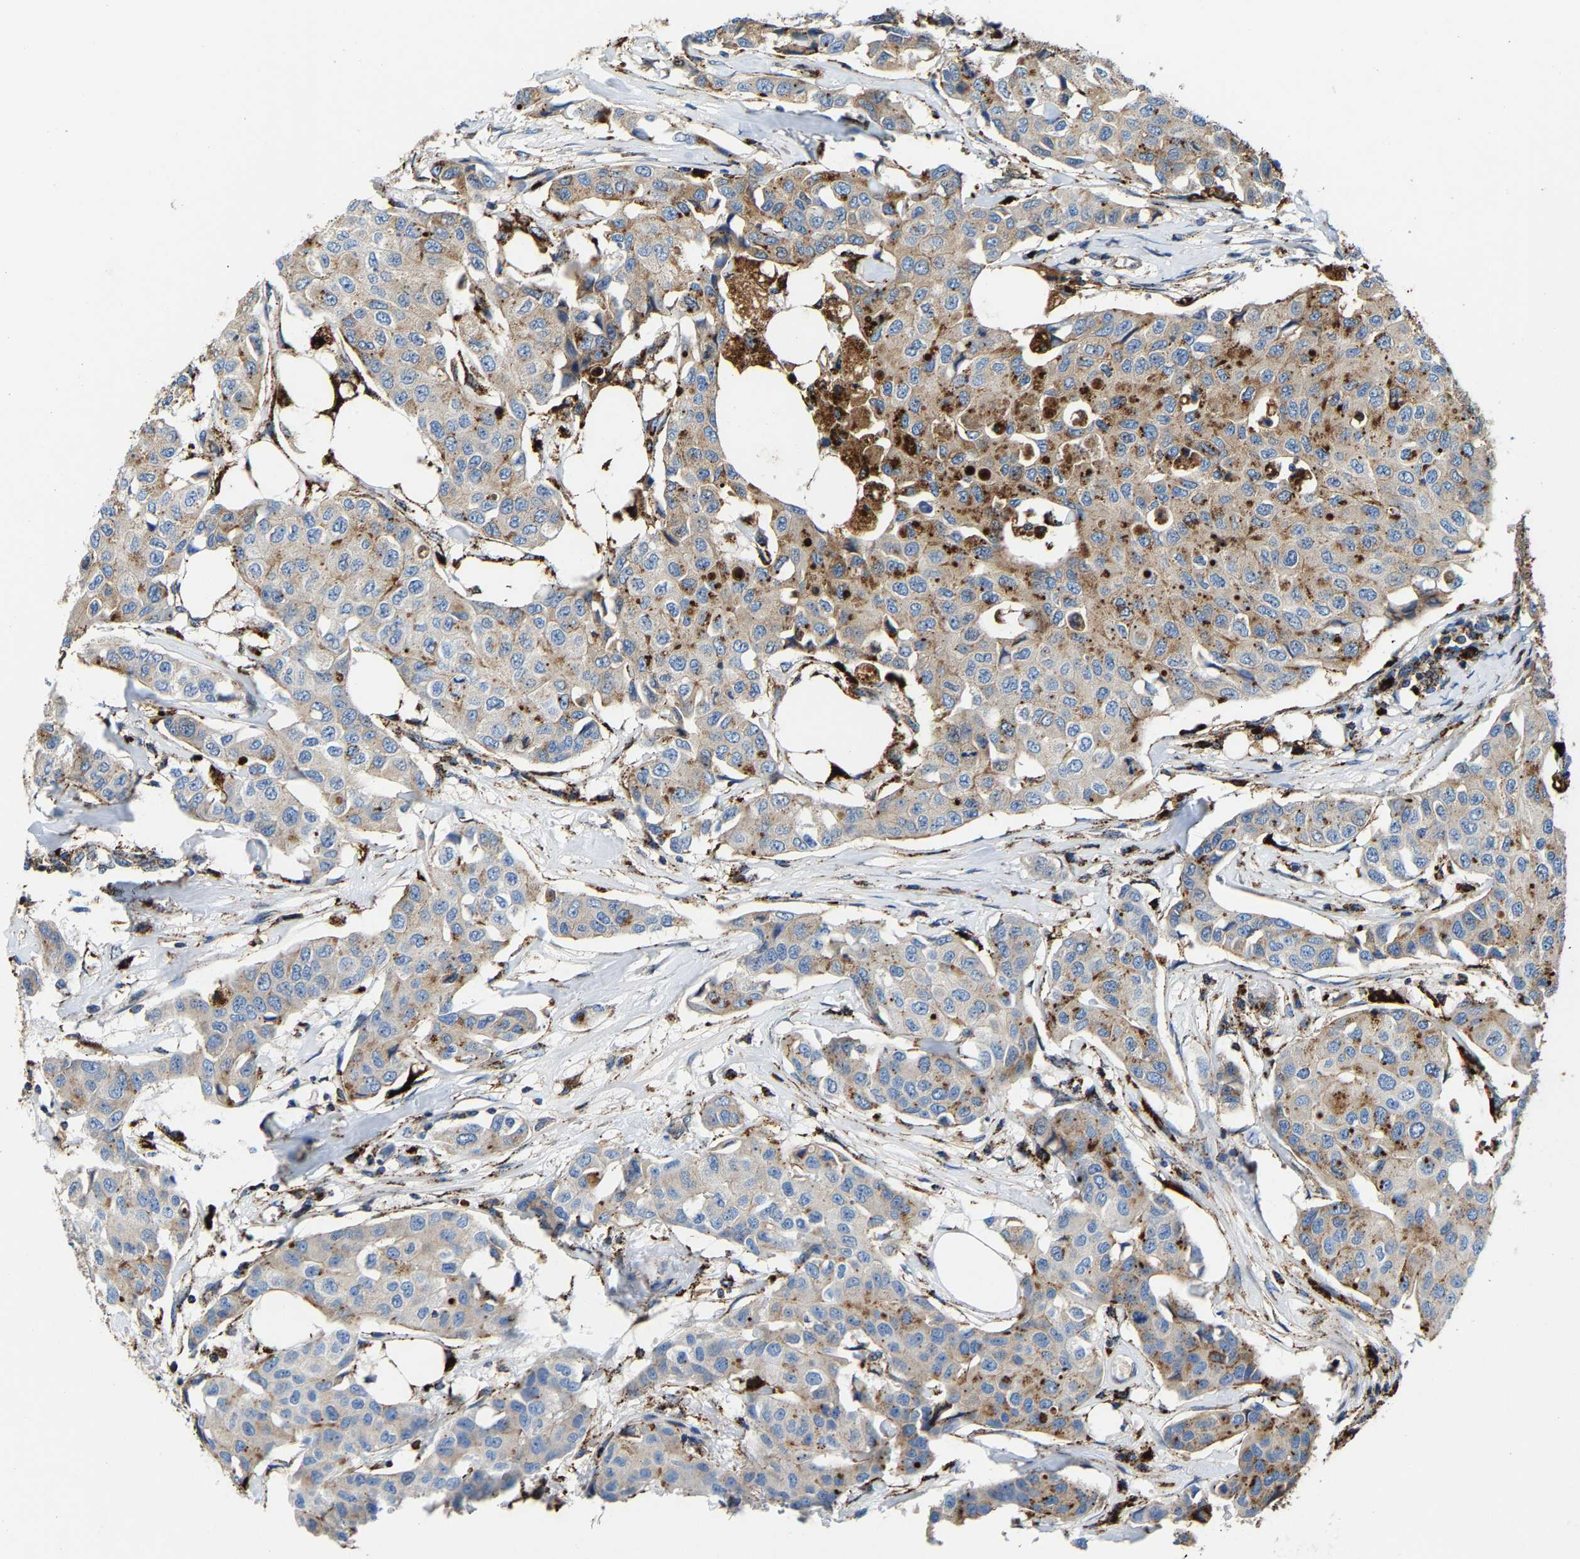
{"staining": {"intensity": "moderate", "quantity": "<25%", "location": "cytoplasmic/membranous"}, "tissue": "breast cancer", "cell_type": "Tumor cells", "image_type": "cancer", "snomed": [{"axis": "morphology", "description": "Duct carcinoma"}, {"axis": "topography", "description": "Breast"}], "caption": "Immunohistochemistry histopathology image of infiltrating ductal carcinoma (breast) stained for a protein (brown), which displays low levels of moderate cytoplasmic/membranous staining in approximately <25% of tumor cells.", "gene": "DPP7", "patient": {"sex": "female", "age": 80}}